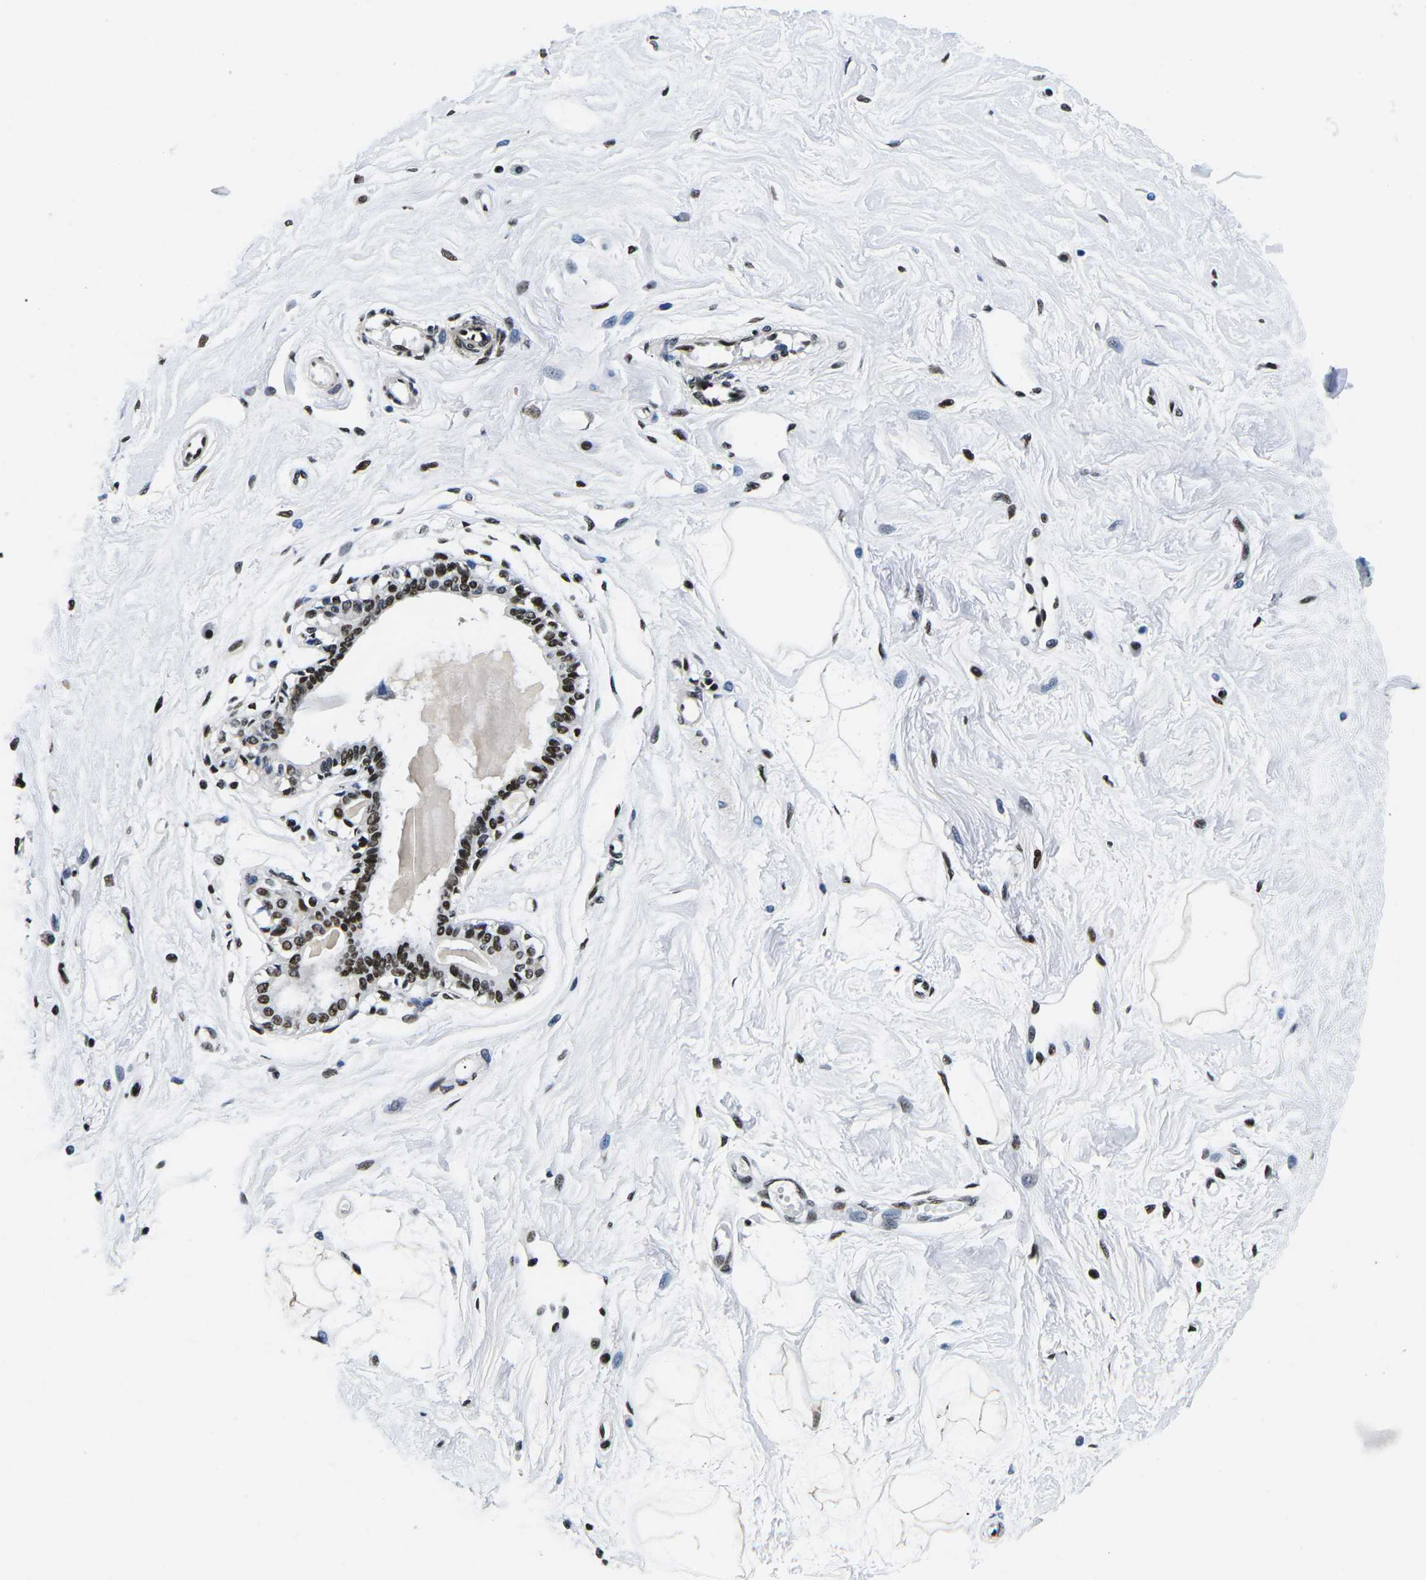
{"staining": {"intensity": "moderate", "quantity": ">75%", "location": "nuclear"}, "tissue": "breast", "cell_type": "Adipocytes", "image_type": "normal", "snomed": [{"axis": "morphology", "description": "Normal tissue, NOS"}, {"axis": "topography", "description": "Breast"}], "caption": "Breast stained for a protein (brown) displays moderate nuclear positive staining in approximately >75% of adipocytes.", "gene": "ATF1", "patient": {"sex": "female", "age": 45}}